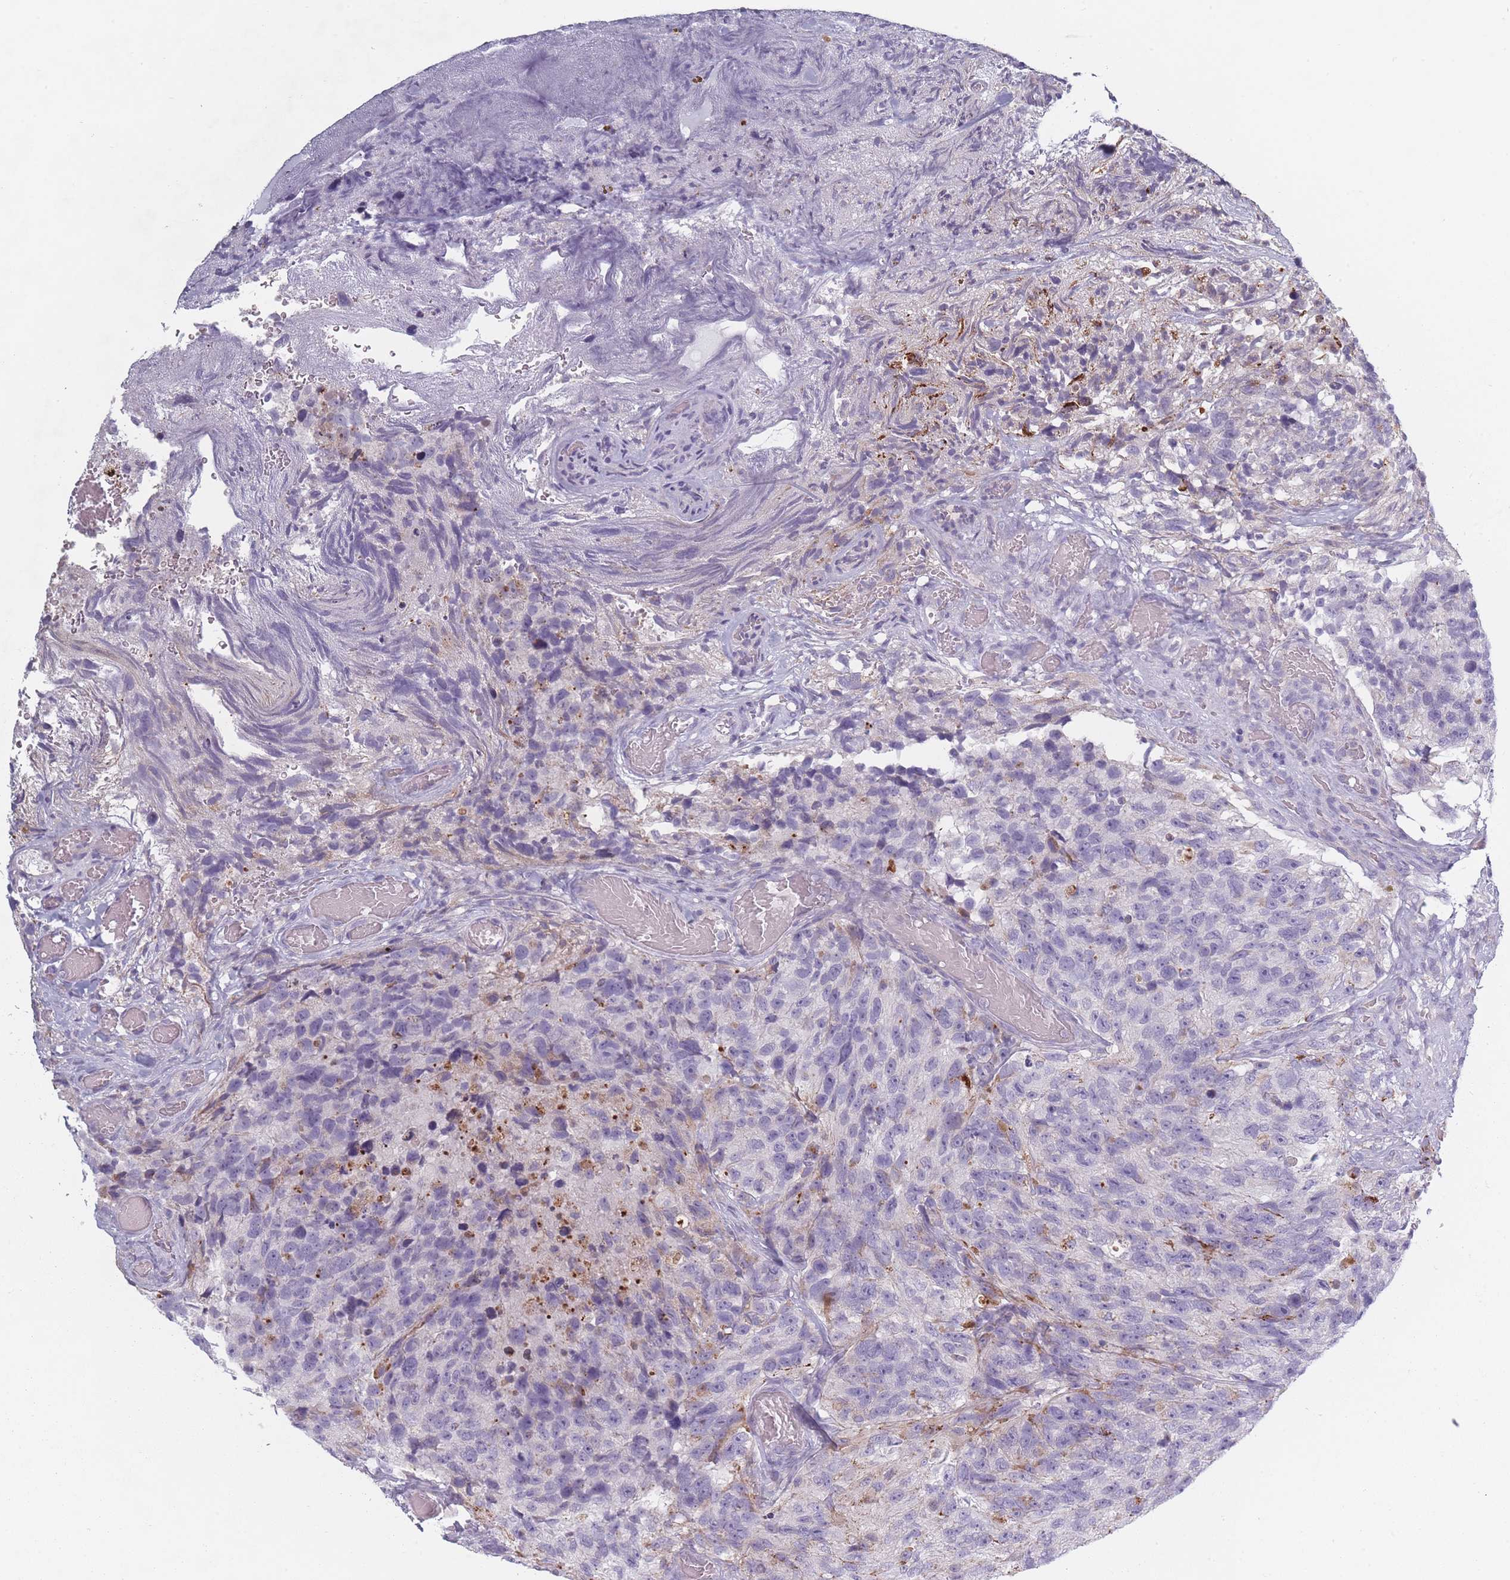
{"staining": {"intensity": "negative", "quantity": "none", "location": "none"}, "tissue": "glioma", "cell_type": "Tumor cells", "image_type": "cancer", "snomed": [{"axis": "morphology", "description": "Glioma, malignant, High grade"}, {"axis": "topography", "description": "Brain"}], "caption": "This is a micrograph of IHC staining of malignant glioma (high-grade), which shows no staining in tumor cells. (DAB (3,3'-diaminobenzidine) immunohistochemistry visualized using brightfield microscopy, high magnification).", "gene": "PEX11B", "patient": {"sex": "male", "age": 69}}